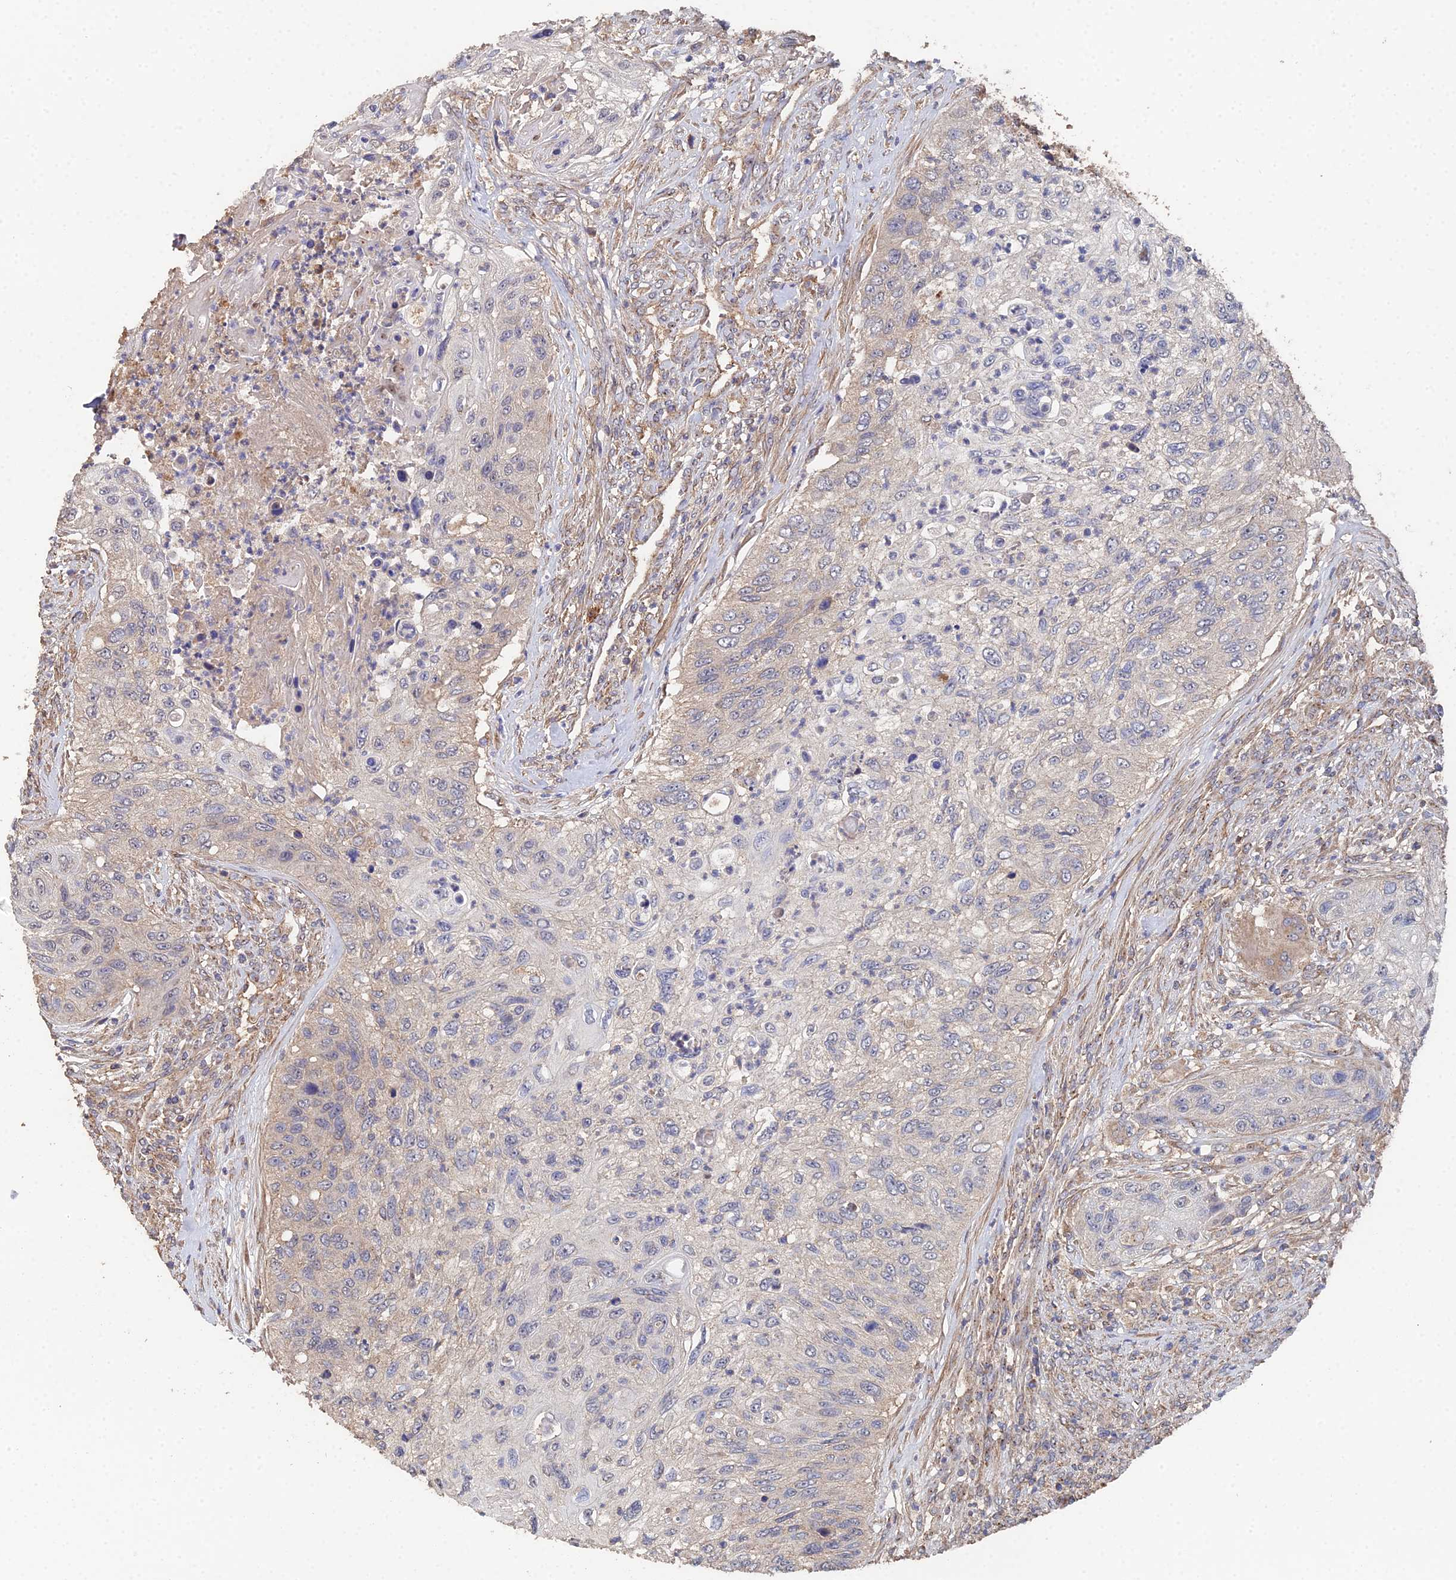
{"staining": {"intensity": "weak", "quantity": "<25%", "location": "cytoplasmic/membranous"}, "tissue": "urothelial cancer", "cell_type": "Tumor cells", "image_type": "cancer", "snomed": [{"axis": "morphology", "description": "Urothelial carcinoma, High grade"}, {"axis": "topography", "description": "Urinary bladder"}], "caption": "This is a photomicrograph of immunohistochemistry (IHC) staining of urothelial carcinoma (high-grade), which shows no staining in tumor cells.", "gene": "SPANXN4", "patient": {"sex": "female", "age": 60}}